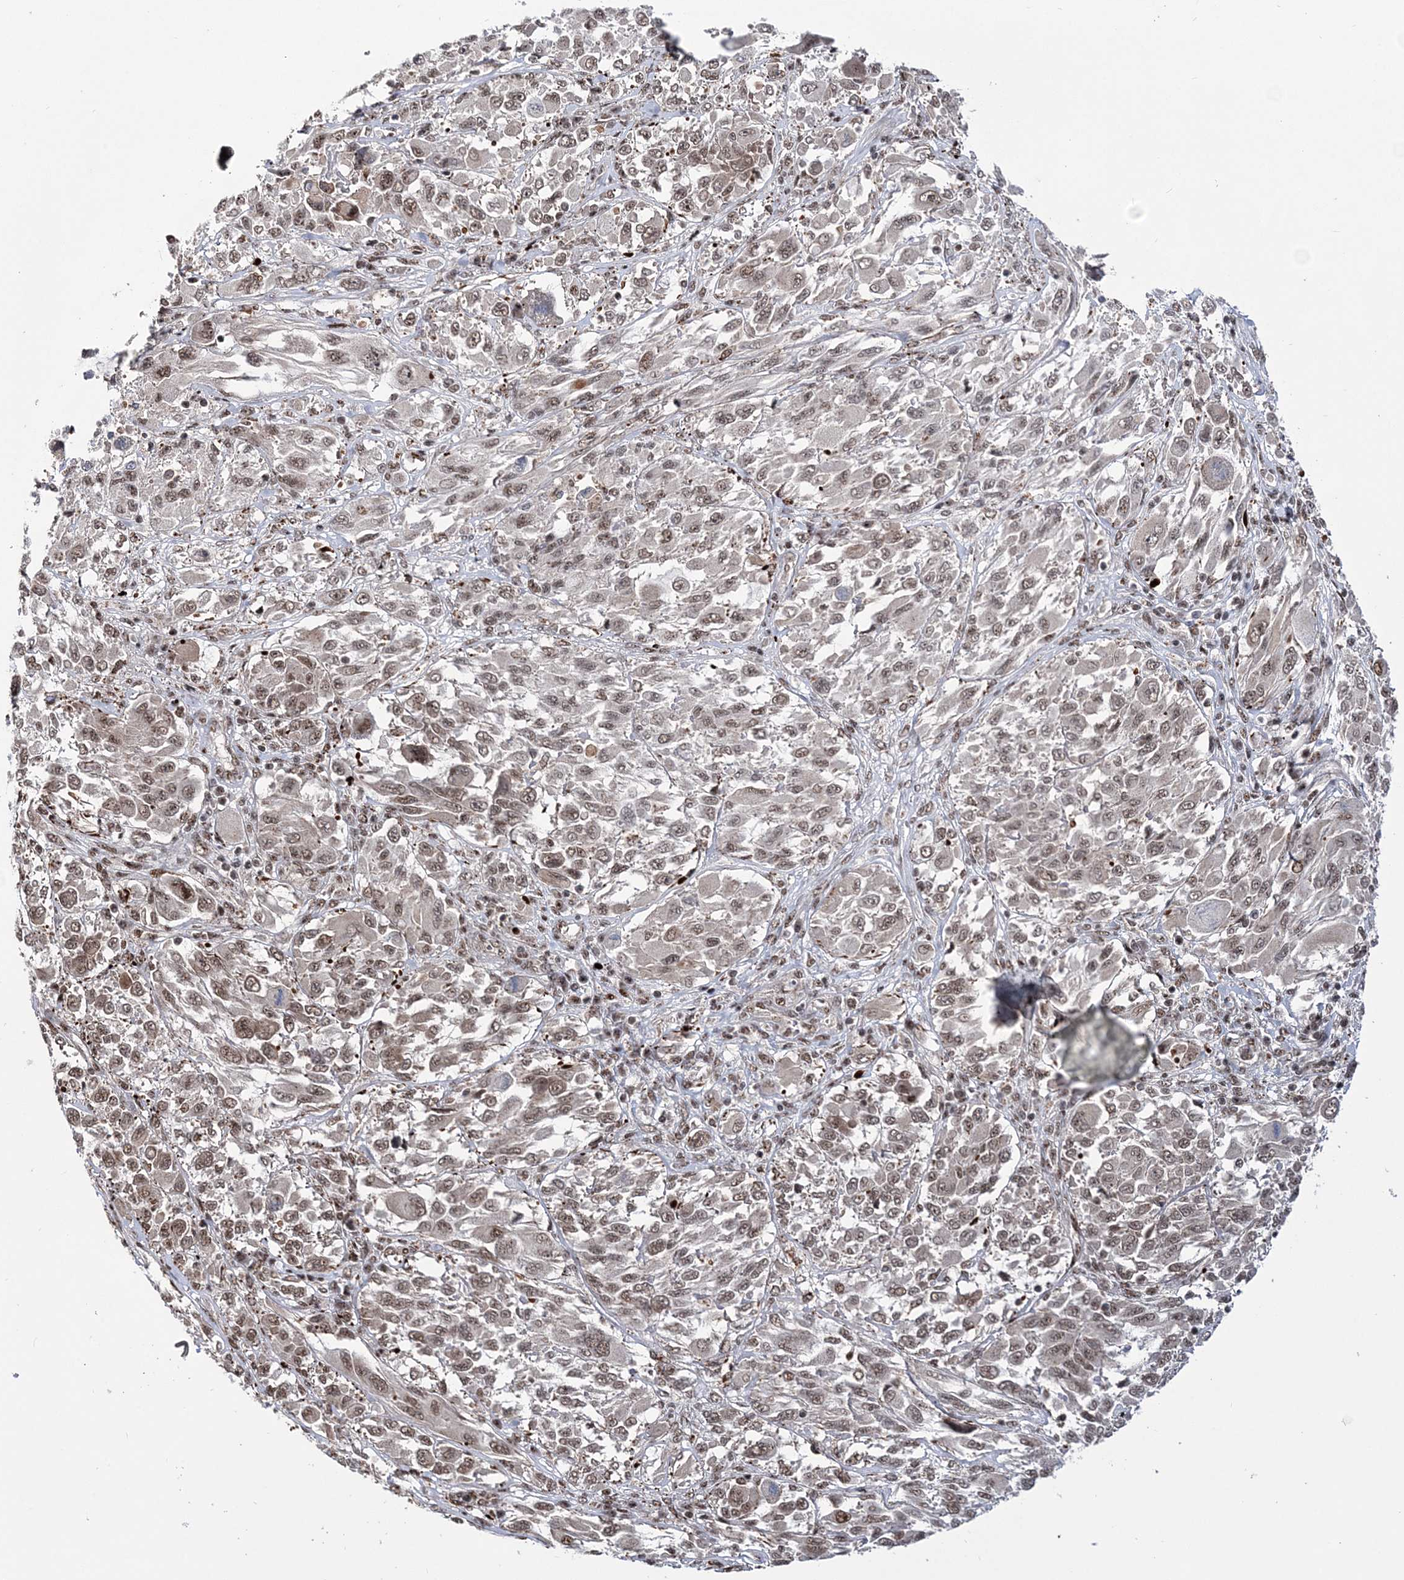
{"staining": {"intensity": "weak", "quantity": ">75%", "location": "nuclear"}, "tissue": "melanoma", "cell_type": "Tumor cells", "image_type": "cancer", "snomed": [{"axis": "morphology", "description": "Malignant melanoma, NOS"}, {"axis": "topography", "description": "Skin"}], "caption": "Immunohistochemistry of malignant melanoma exhibits low levels of weak nuclear positivity in about >75% of tumor cells.", "gene": "TATDN2", "patient": {"sex": "female", "age": 91}}